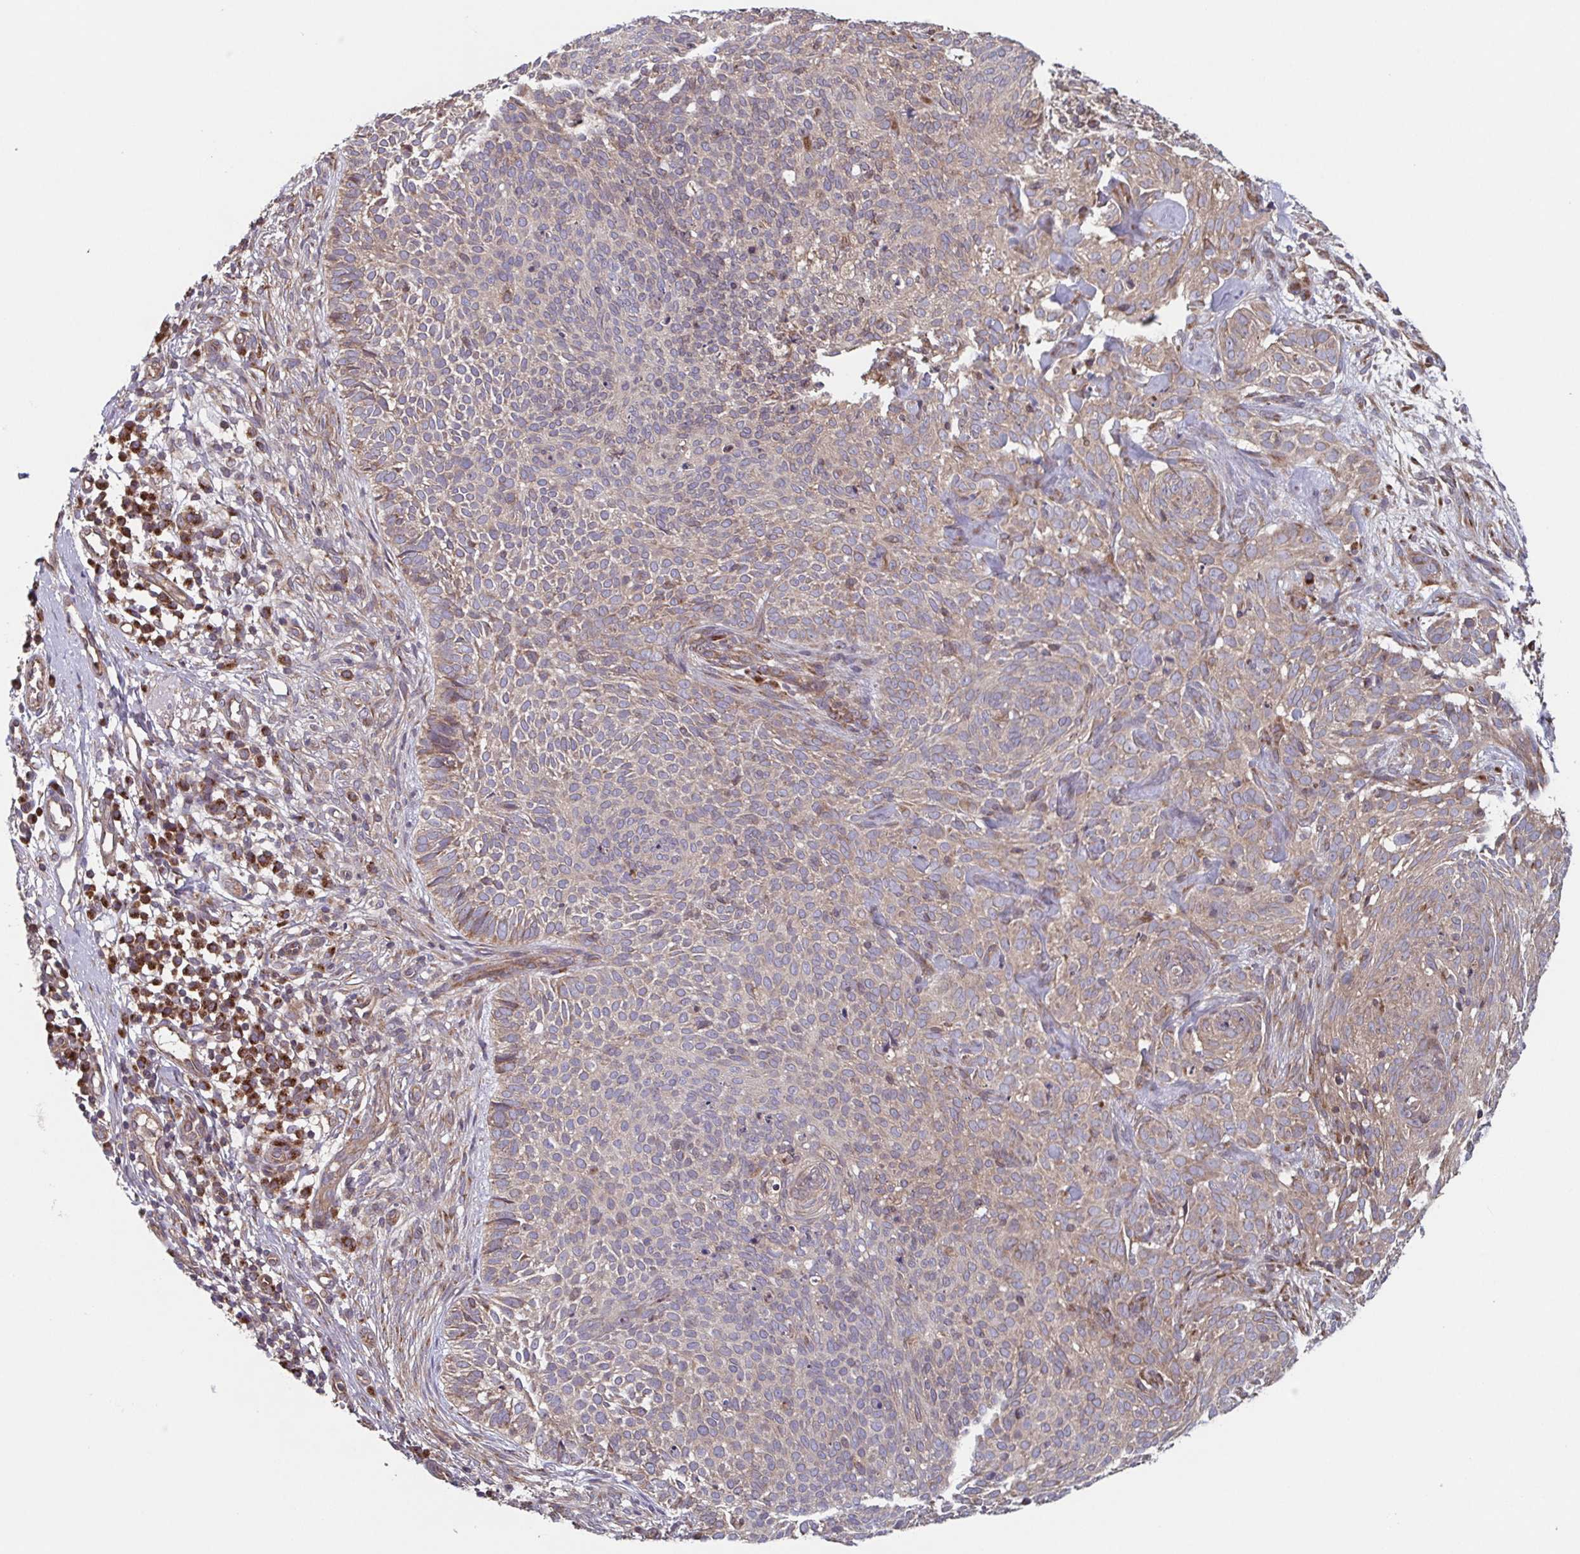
{"staining": {"intensity": "weak", "quantity": "25%-75%", "location": "cytoplasmic/membranous"}, "tissue": "skin cancer", "cell_type": "Tumor cells", "image_type": "cancer", "snomed": [{"axis": "morphology", "description": "Basal cell carcinoma"}, {"axis": "topography", "description": "Skin"}, {"axis": "topography", "description": "Skin of face"}], "caption": "Skin basal cell carcinoma stained with immunohistochemistry (IHC) exhibits weak cytoplasmic/membranous positivity in approximately 25%-75% of tumor cells.", "gene": "COPB1", "patient": {"sex": "female", "age": 82}}